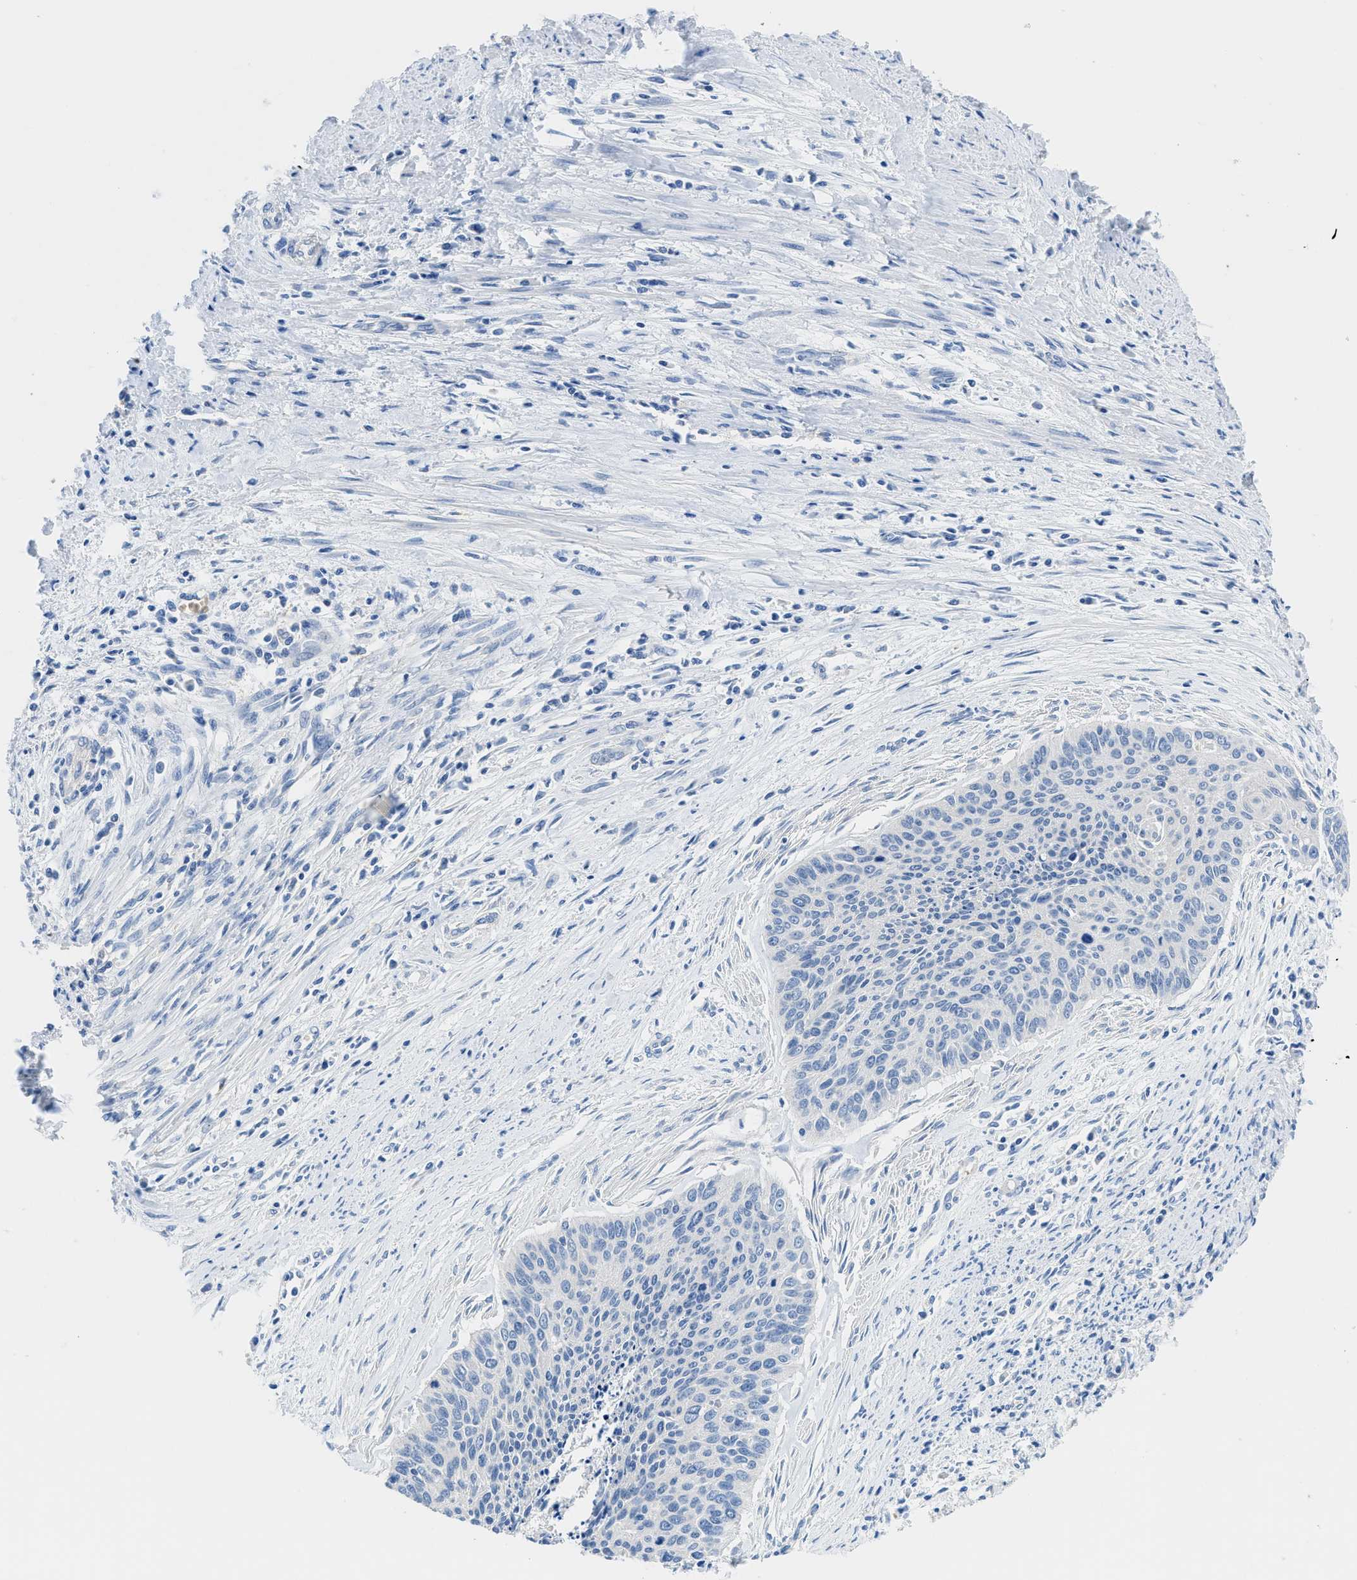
{"staining": {"intensity": "negative", "quantity": "none", "location": "none"}, "tissue": "cervical cancer", "cell_type": "Tumor cells", "image_type": "cancer", "snomed": [{"axis": "morphology", "description": "Squamous cell carcinoma, NOS"}, {"axis": "topography", "description": "Cervix"}], "caption": "Tumor cells show no significant staining in squamous cell carcinoma (cervical).", "gene": "NEB", "patient": {"sex": "female", "age": 55}}